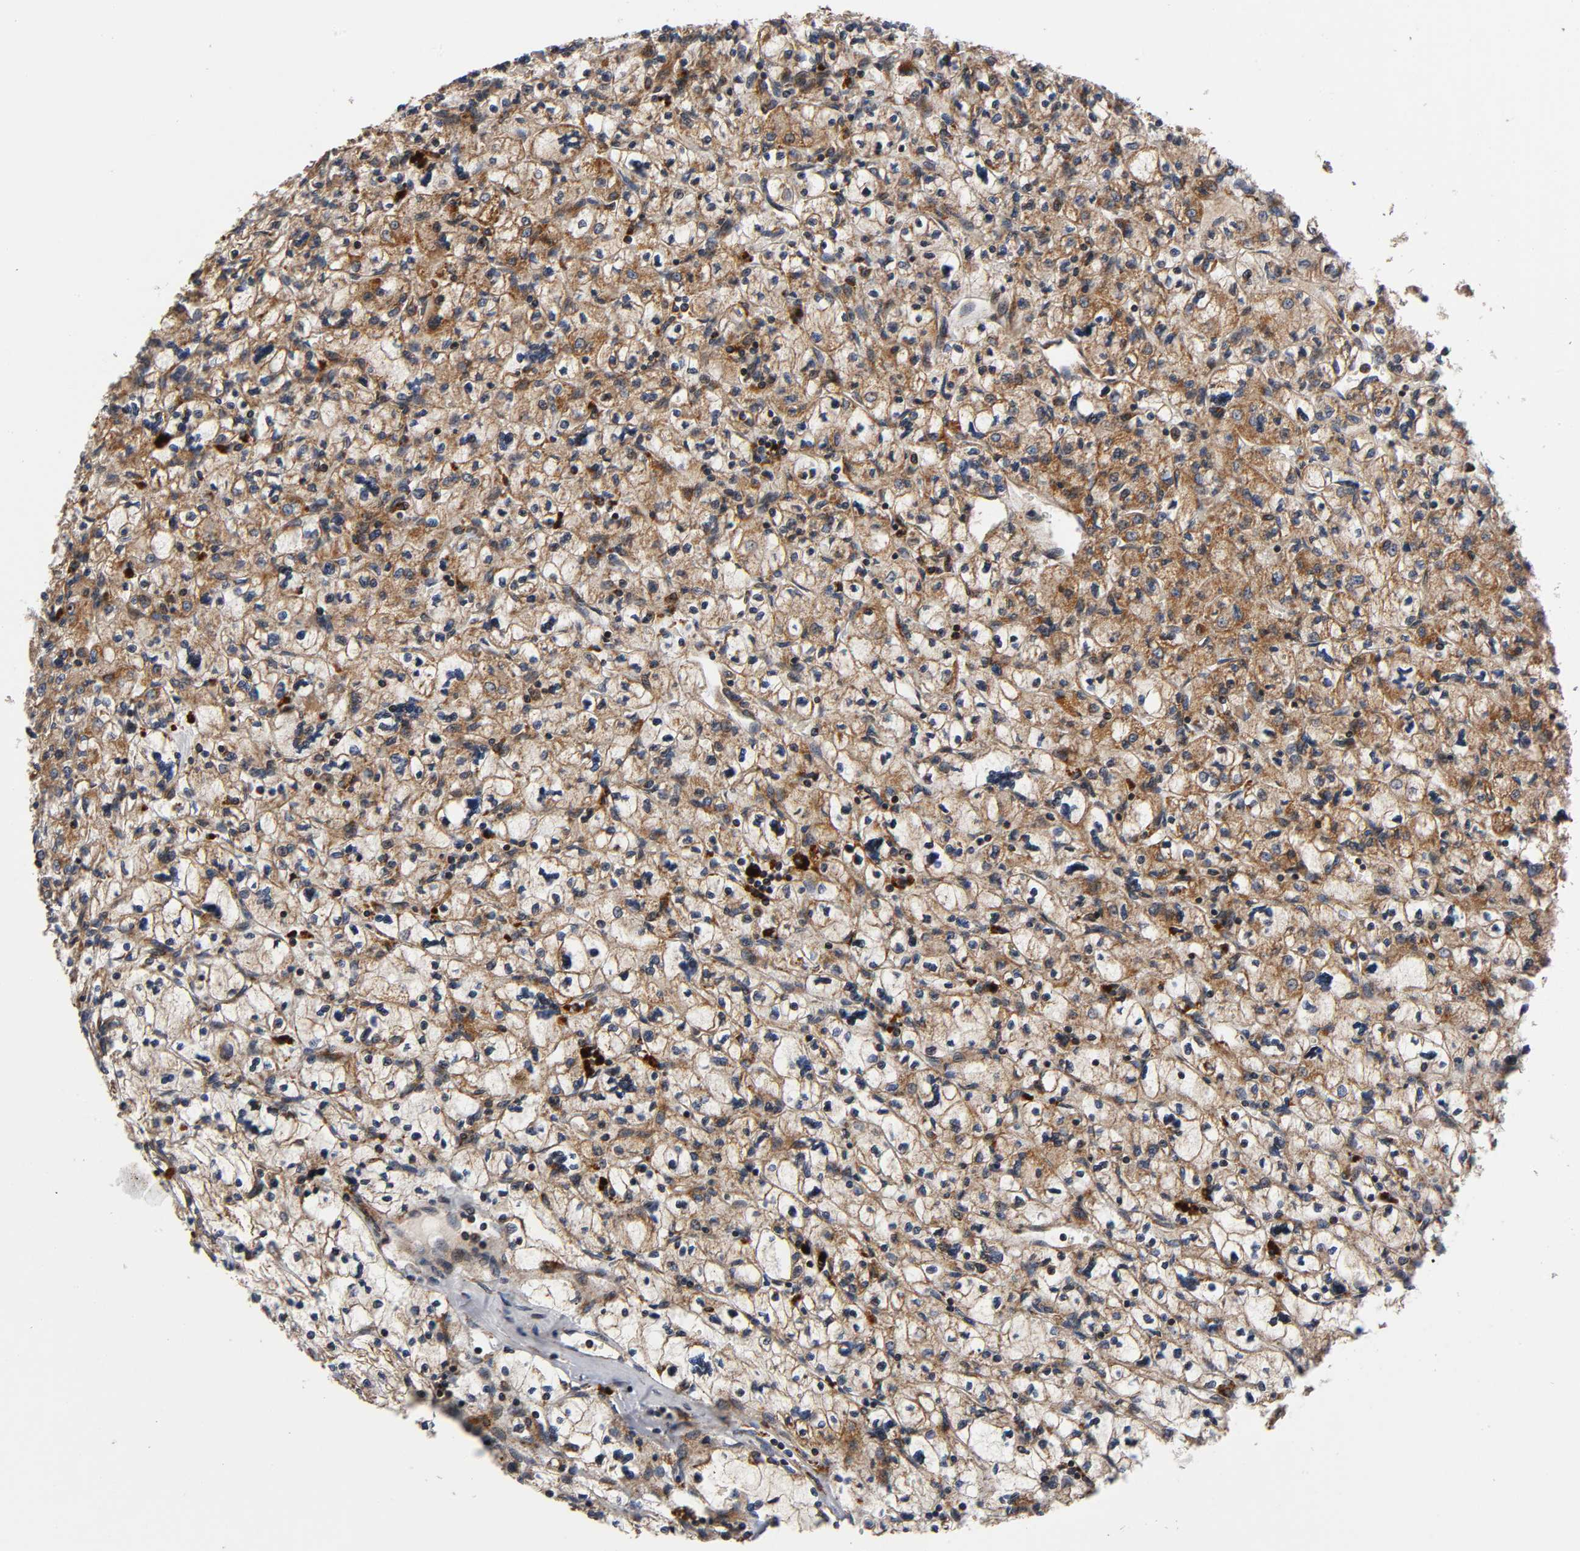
{"staining": {"intensity": "moderate", "quantity": "25%-75%", "location": "cytoplasmic/membranous"}, "tissue": "renal cancer", "cell_type": "Tumor cells", "image_type": "cancer", "snomed": [{"axis": "morphology", "description": "Adenocarcinoma, NOS"}, {"axis": "topography", "description": "Kidney"}], "caption": "Adenocarcinoma (renal) stained with DAB immunohistochemistry displays medium levels of moderate cytoplasmic/membranous staining in about 25%-75% of tumor cells.", "gene": "MAP3K1", "patient": {"sex": "female", "age": 83}}